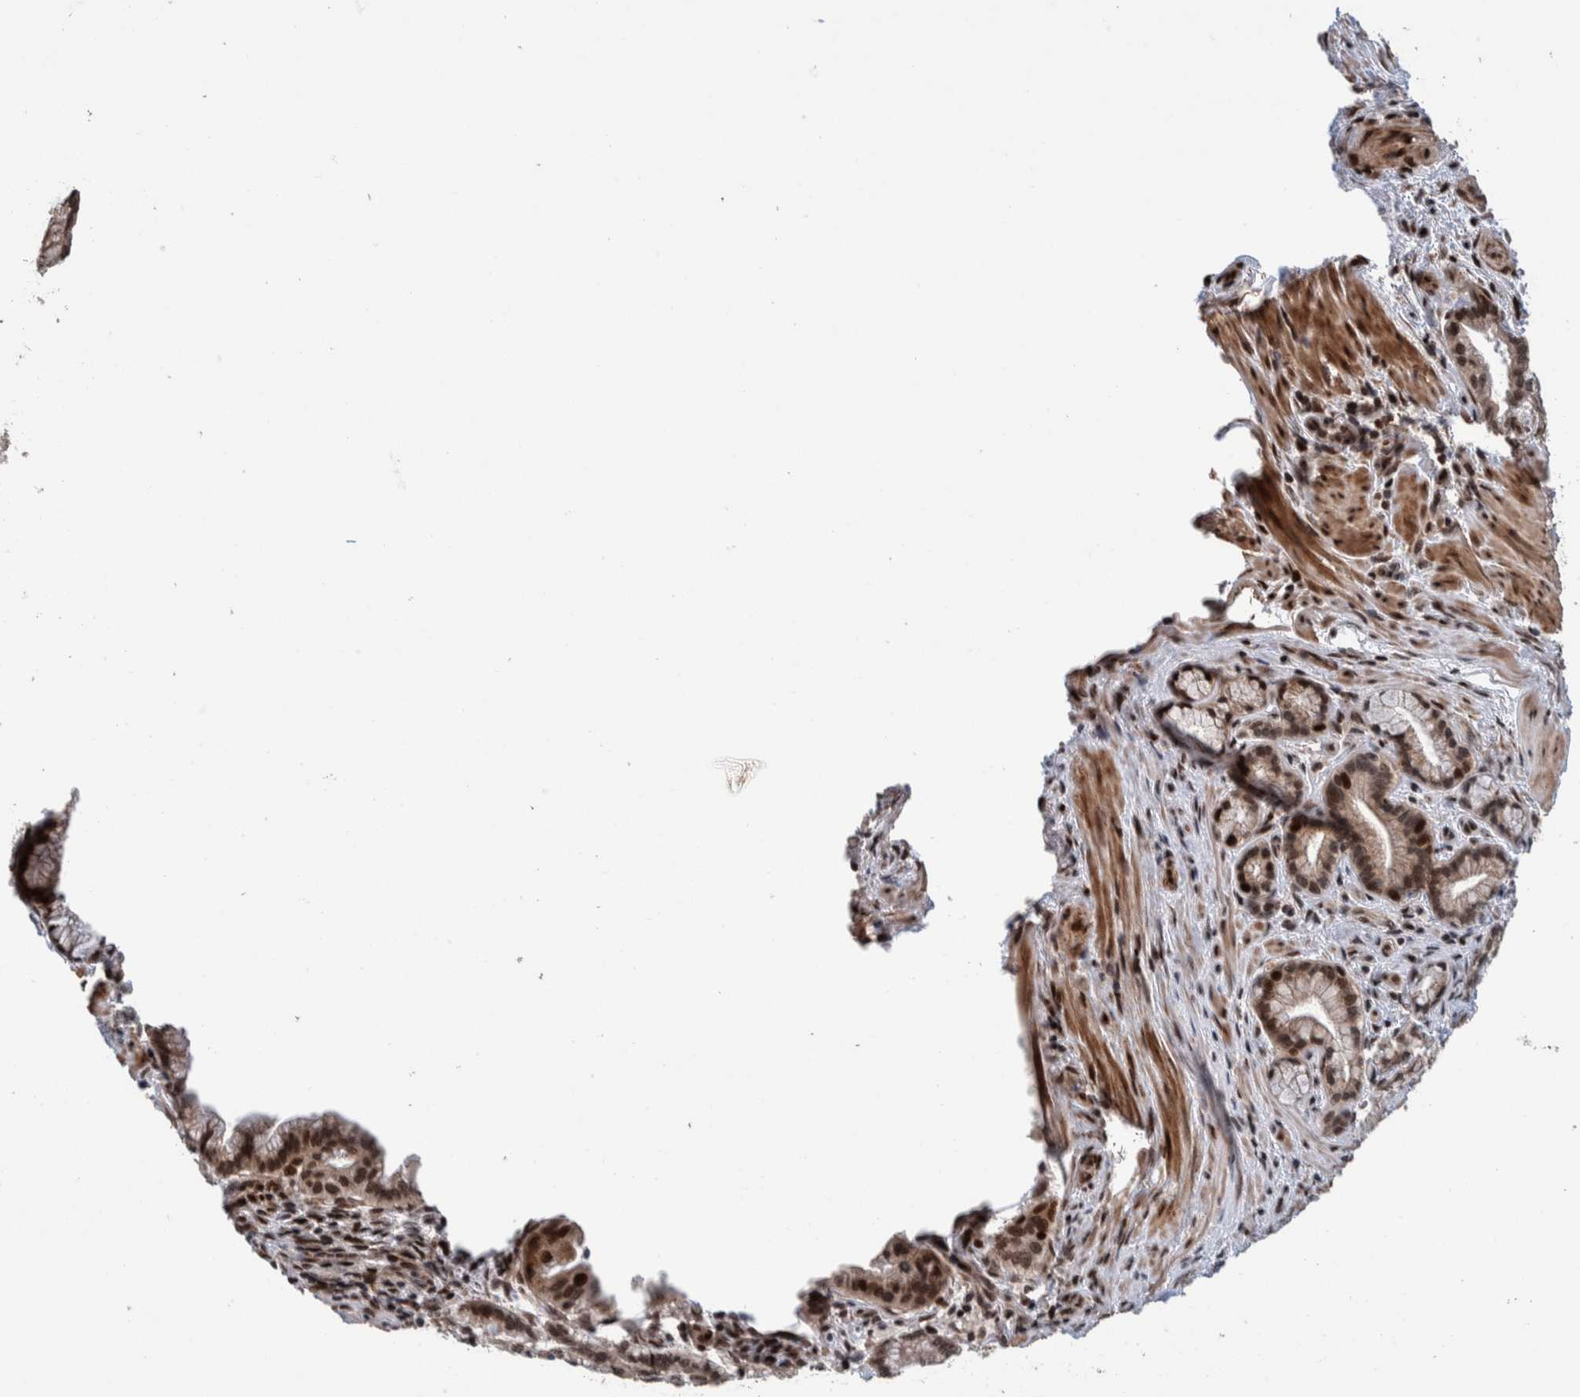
{"staining": {"intensity": "strong", "quantity": ">75%", "location": "cytoplasmic/membranous,nuclear"}, "tissue": "pancreatic cancer", "cell_type": "Tumor cells", "image_type": "cancer", "snomed": [{"axis": "morphology", "description": "Adenocarcinoma, NOS"}, {"axis": "topography", "description": "Pancreas"}], "caption": "IHC (DAB) staining of human pancreatic cancer shows strong cytoplasmic/membranous and nuclear protein staining in about >75% of tumor cells.", "gene": "CHD4", "patient": {"sex": "female", "age": 64}}